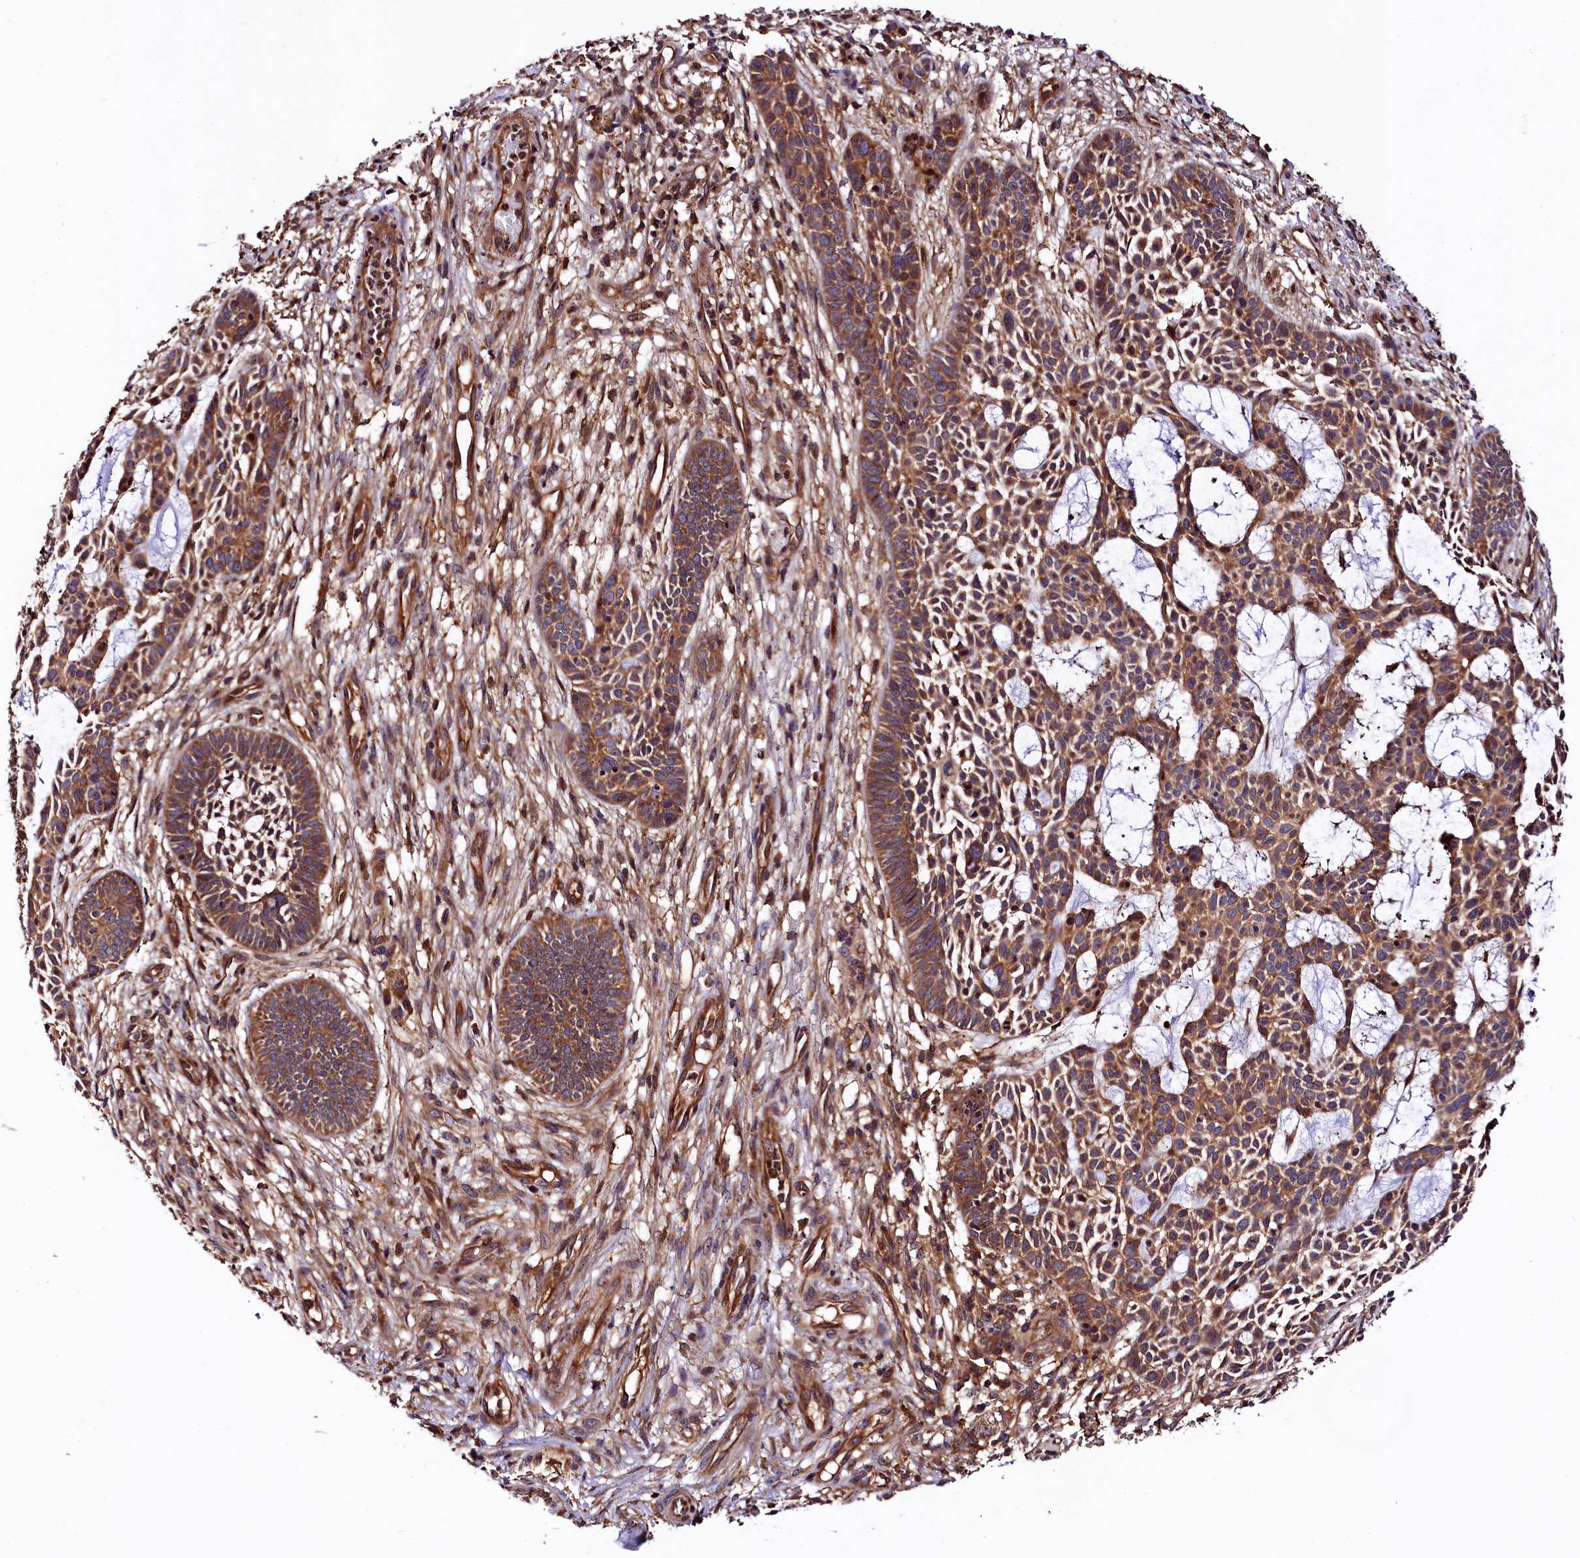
{"staining": {"intensity": "moderate", "quantity": ">75%", "location": "cytoplasmic/membranous"}, "tissue": "skin cancer", "cell_type": "Tumor cells", "image_type": "cancer", "snomed": [{"axis": "morphology", "description": "Basal cell carcinoma"}, {"axis": "topography", "description": "Skin"}], "caption": "Basal cell carcinoma (skin) stained with immunohistochemistry (IHC) demonstrates moderate cytoplasmic/membranous staining in approximately >75% of tumor cells. Nuclei are stained in blue.", "gene": "VPS35", "patient": {"sex": "male", "age": 89}}